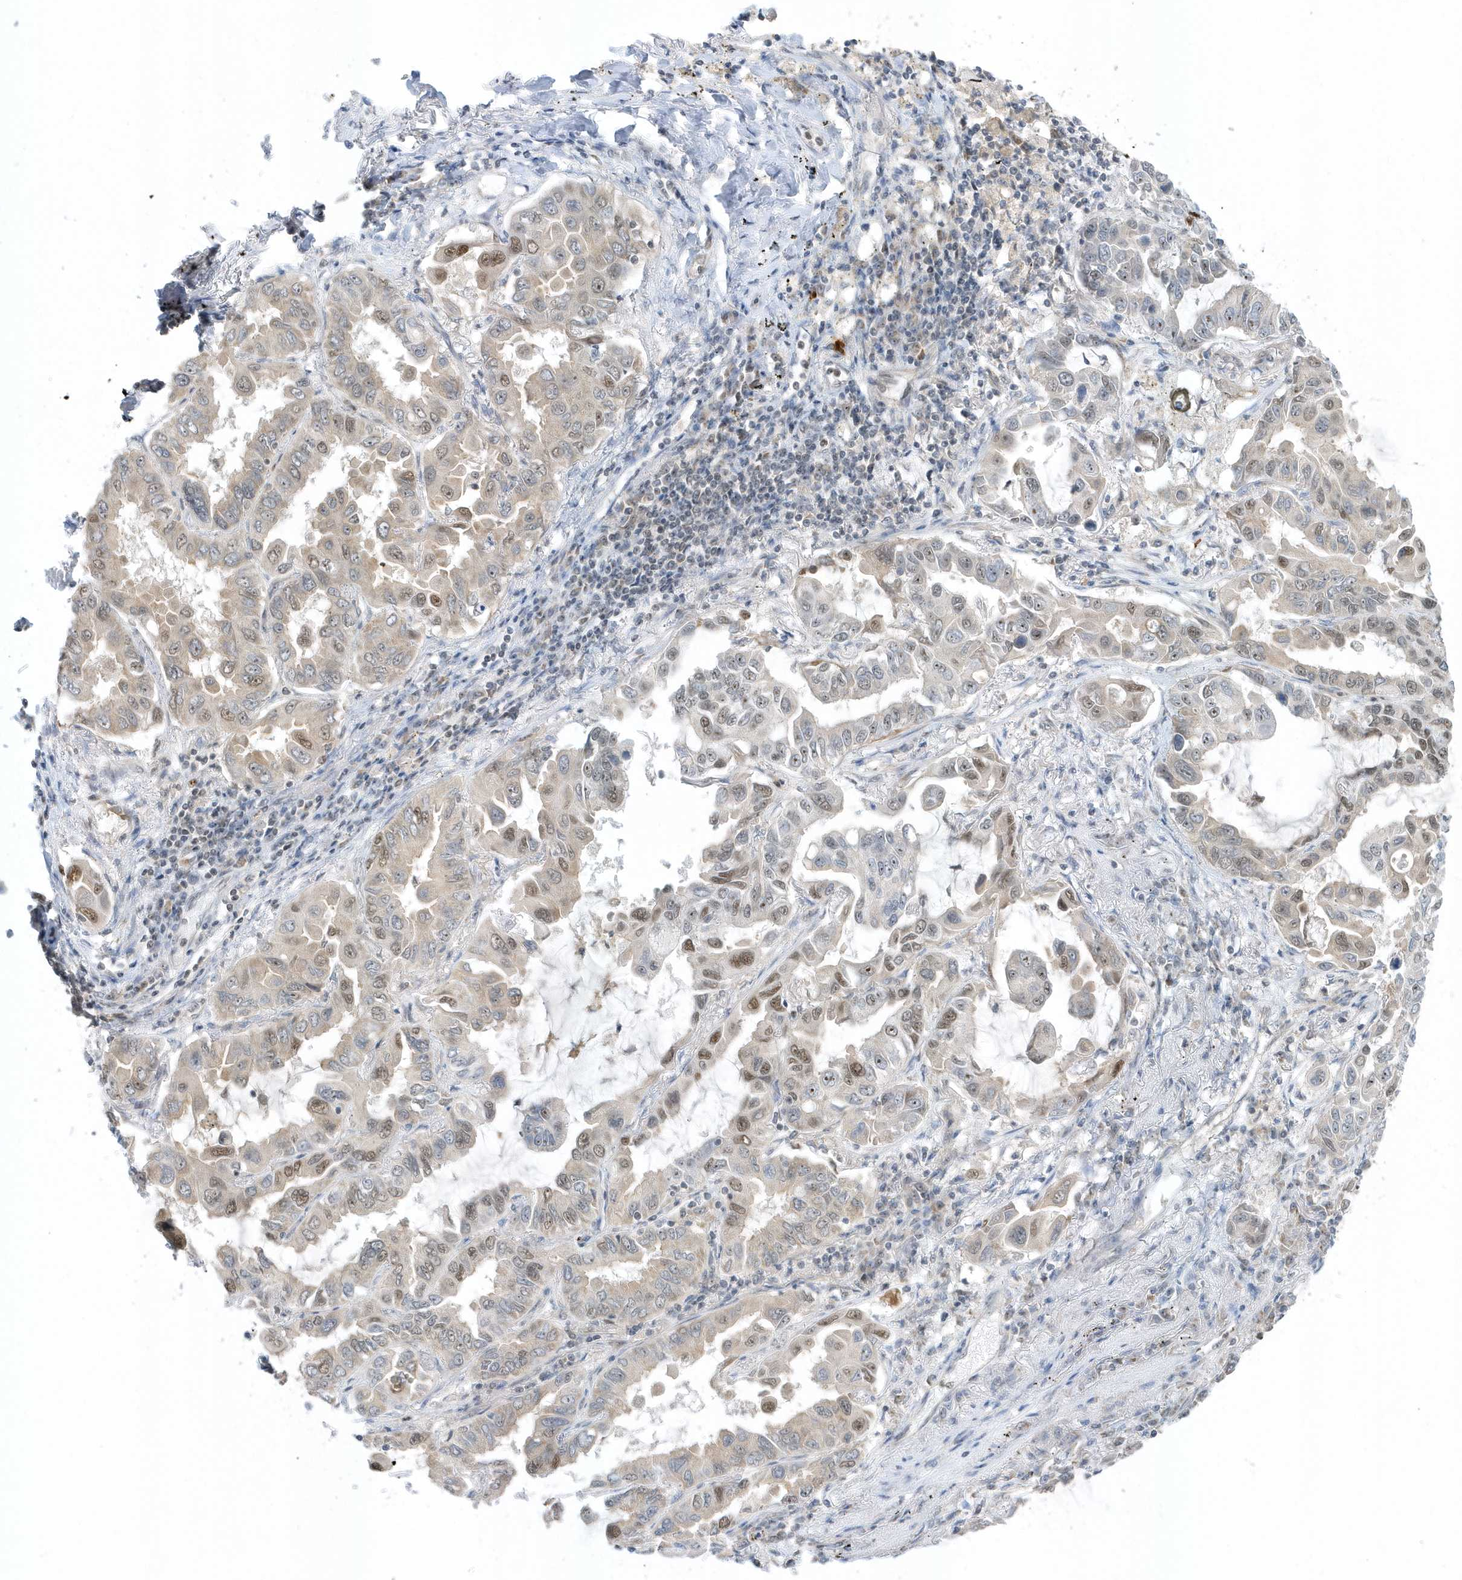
{"staining": {"intensity": "moderate", "quantity": "<25%", "location": "nuclear"}, "tissue": "lung cancer", "cell_type": "Tumor cells", "image_type": "cancer", "snomed": [{"axis": "morphology", "description": "Adenocarcinoma, NOS"}, {"axis": "topography", "description": "Lung"}], "caption": "Tumor cells exhibit low levels of moderate nuclear staining in about <25% of cells in human lung cancer.", "gene": "ZNF740", "patient": {"sex": "male", "age": 64}}